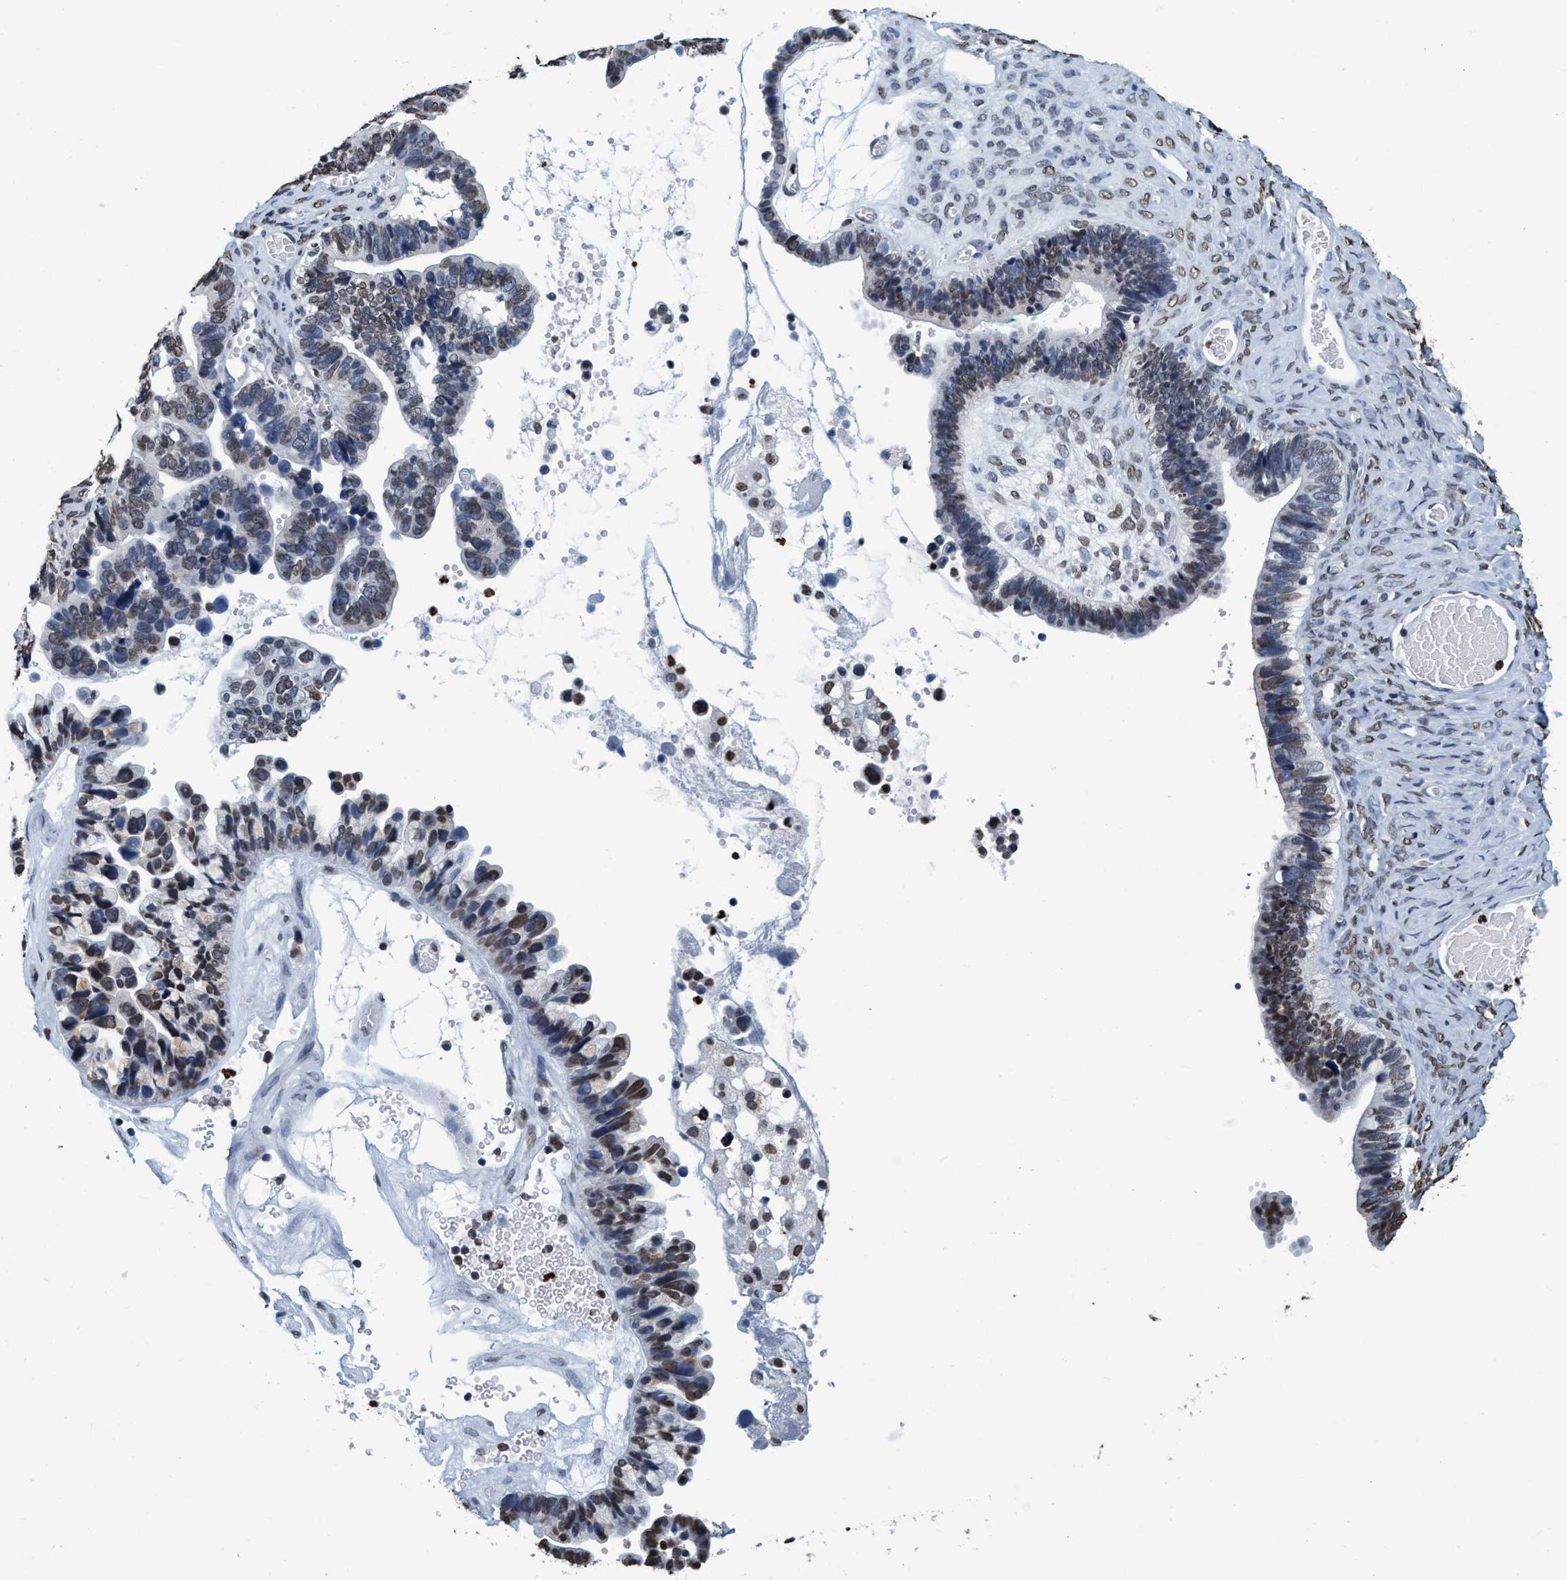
{"staining": {"intensity": "weak", "quantity": "25%-75%", "location": "nuclear"}, "tissue": "ovarian cancer", "cell_type": "Tumor cells", "image_type": "cancer", "snomed": [{"axis": "morphology", "description": "Cystadenocarcinoma, serous, NOS"}, {"axis": "topography", "description": "Ovary"}], "caption": "Weak nuclear protein staining is appreciated in approximately 25%-75% of tumor cells in ovarian serous cystadenocarcinoma.", "gene": "CCNE2", "patient": {"sex": "female", "age": 56}}